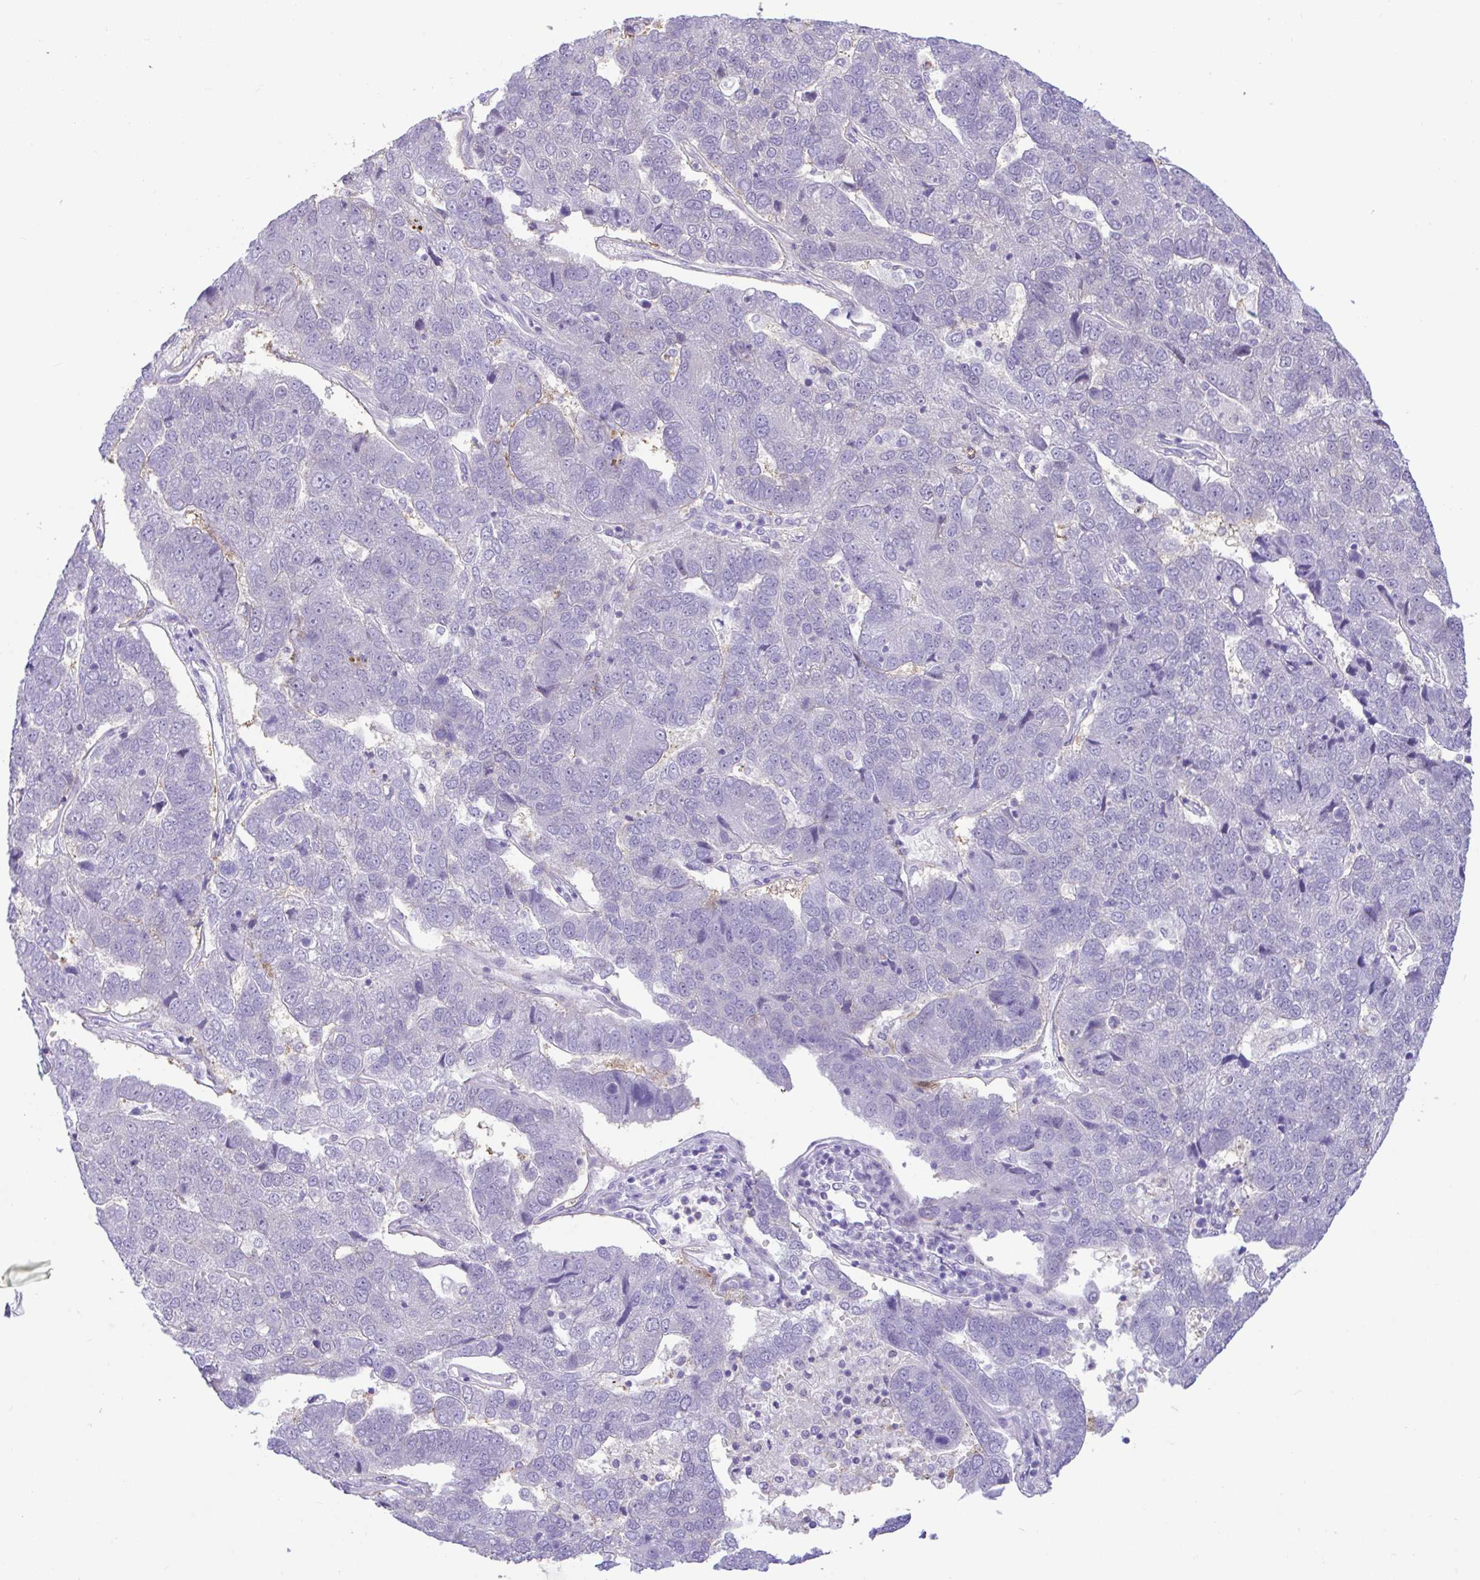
{"staining": {"intensity": "negative", "quantity": "none", "location": "none"}, "tissue": "pancreatic cancer", "cell_type": "Tumor cells", "image_type": "cancer", "snomed": [{"axis": "morphology", "description": "Adenocarcinoma, NOS"}, {"axis": "topography", "description": "Pancreas"}], "caption": "Immunohistochemical staining of human pancreatic adenocarcinoma shows no significant positivity in tumor cells. (Brightfield microscopy of DAB immunohistochemistry (IHC) at high magnification).", "gene": "ZNF485", "patient": {"sex": "female", "age": 61}}